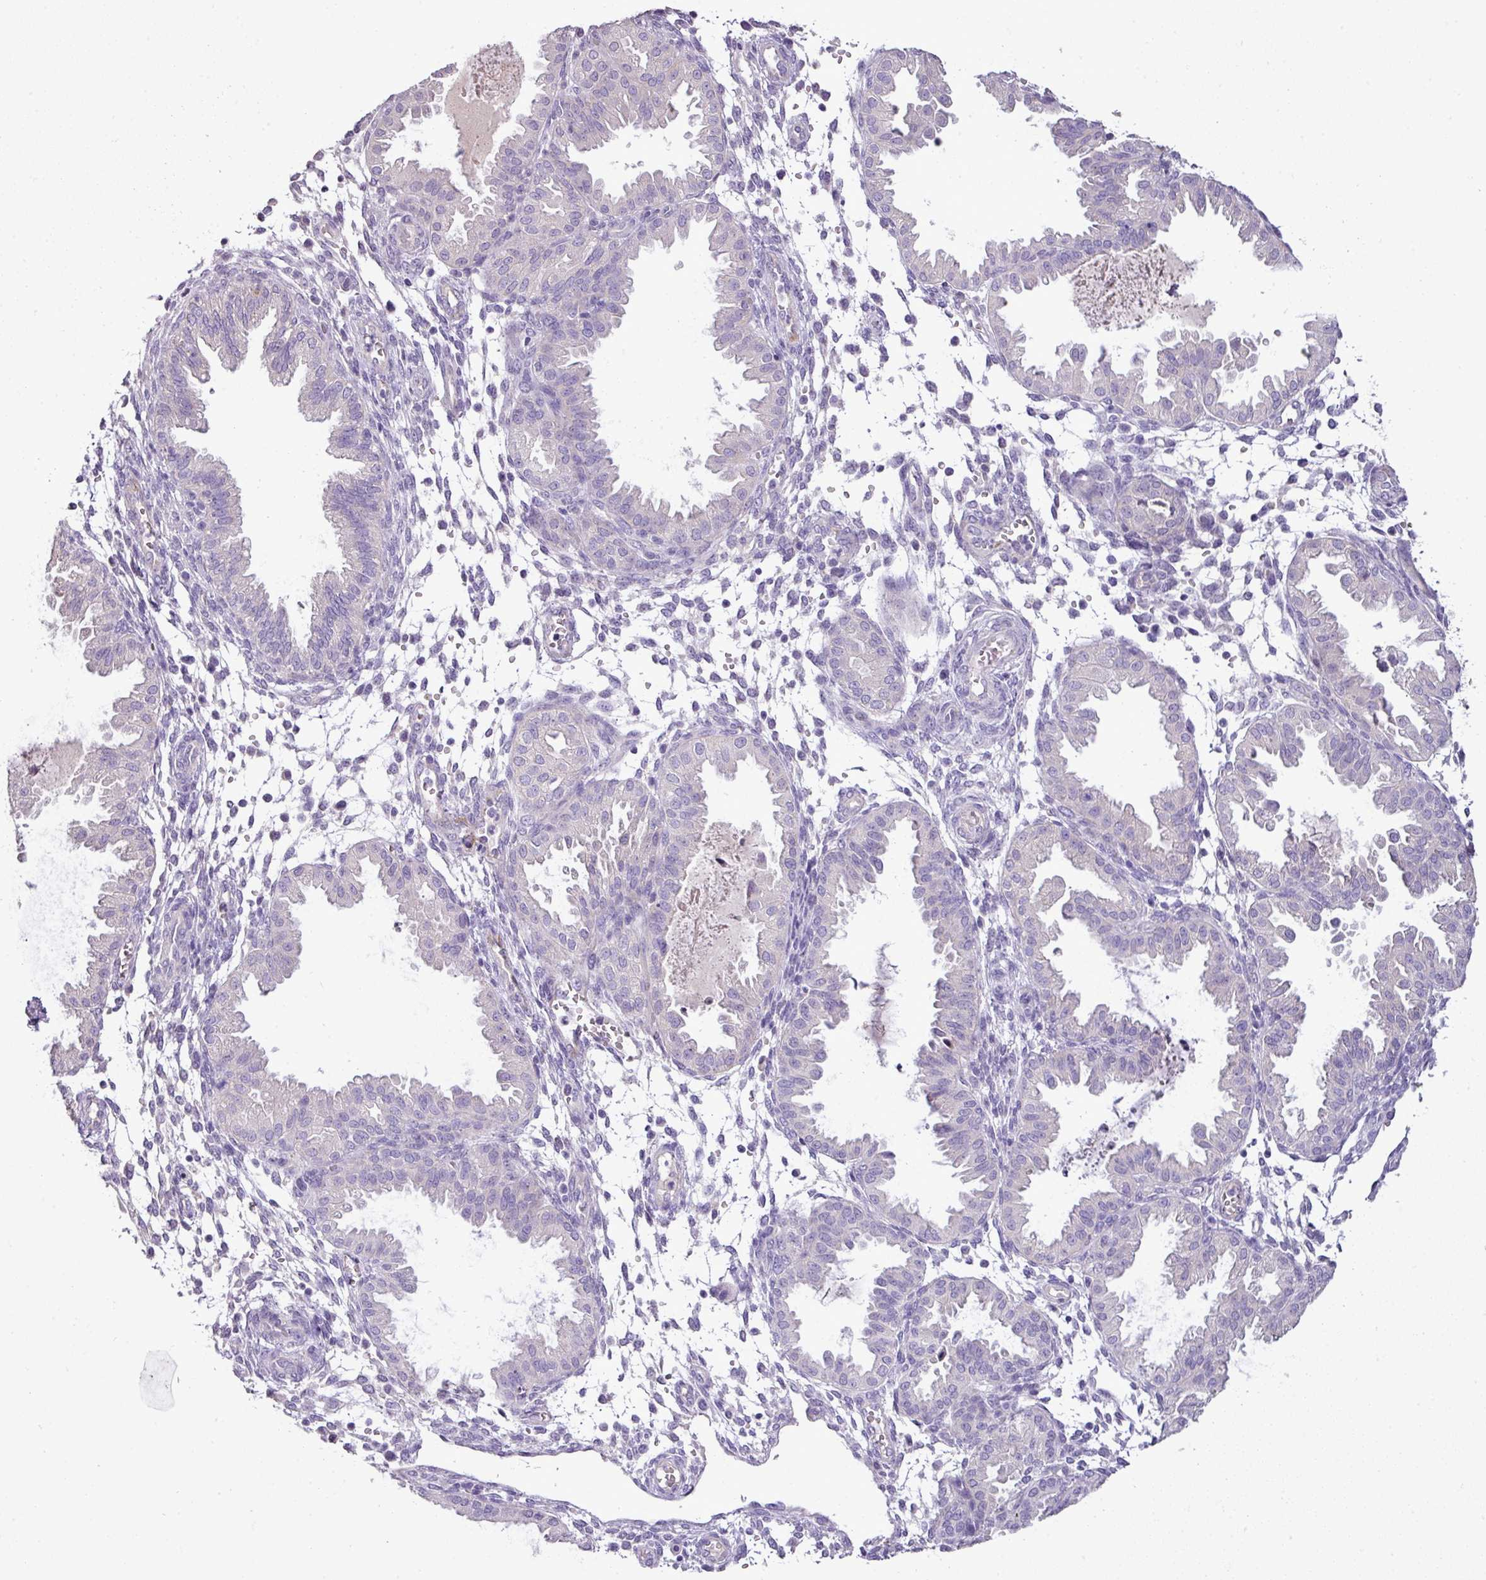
{"staining": {"intensity": "negative", "quantity": "none", "location": "none"}, "tissue": "endometrium", "cell_type": "Cells in endometrial stroma", "image_type": "normal", "snomed": [{"axis": "morphology", "description": "Normal tissue, NOS"}, {"axis": "topography", "description": "Endometrium"}], "caption": "IHC image of unremarkable endometrium: endometrium stained with DAB reveals no significant protein staining in cells in endometrial stroma. (DAB (3,3'-diaminobenzidine) immunohistochemistry (IHC) visualized using brightfield microscopy, high magnification).", "gene": "BRINP2", "patient": {"sex": "female", "age": 33}}